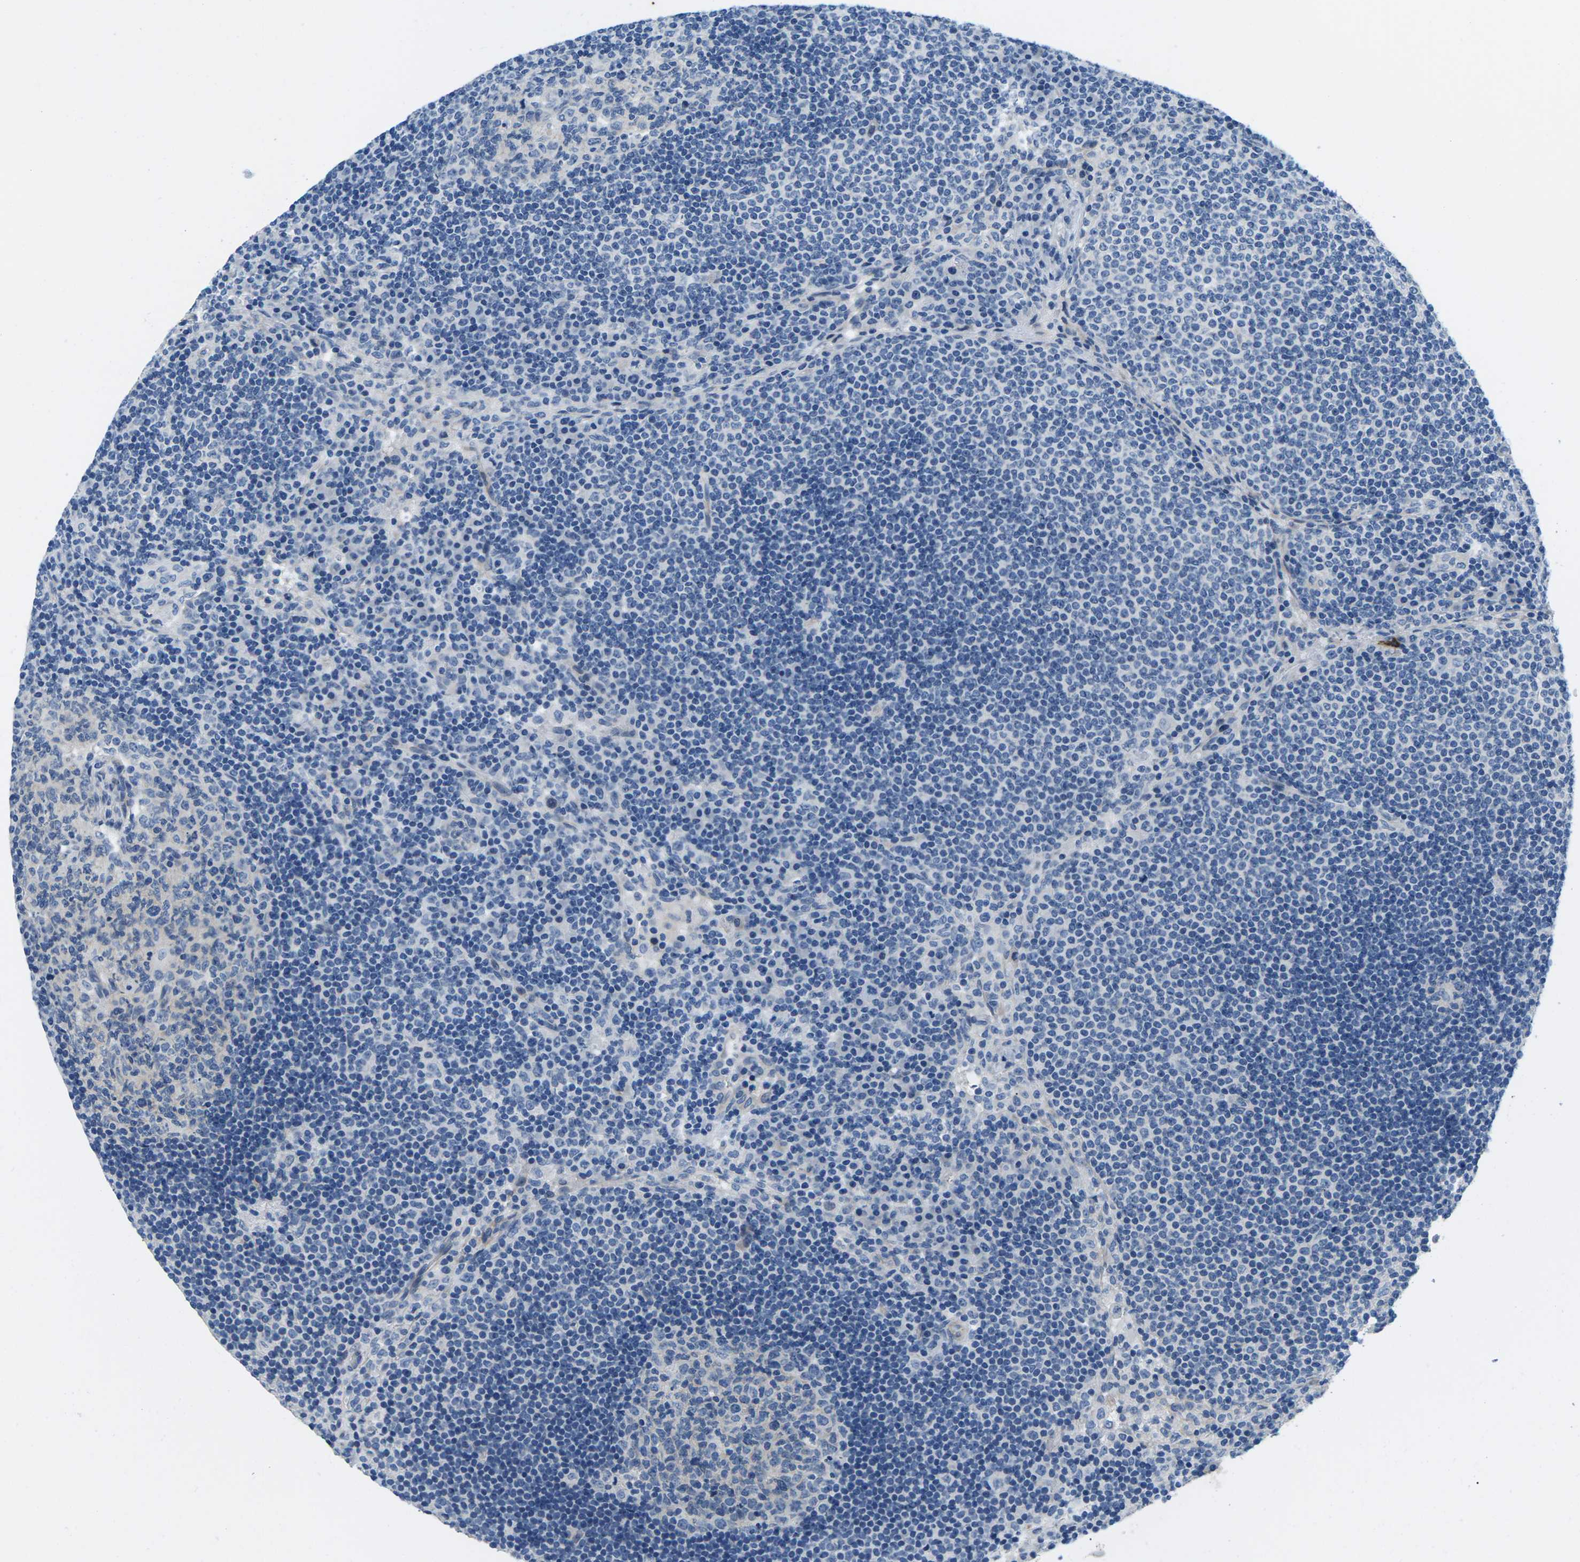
{"staining": {"intensity": "negative", "quantity": "none", "location": "none"}, "tissue": "lymph node", "cell_type": "Germinal center cells", "image_type": "normal", "snomed": [{"axis": "morphology", "description": "Normal tissue, NOS"}, {"axis": "topography", "description": "Lymph node"}], "caption": "Human lymph node stained for a protein using immunohistochemistry (IHC) demonstrates no positivity in germinal center cells.", "gene": "TSPAN2", "patient": {"sex": "female", "age": 53}}